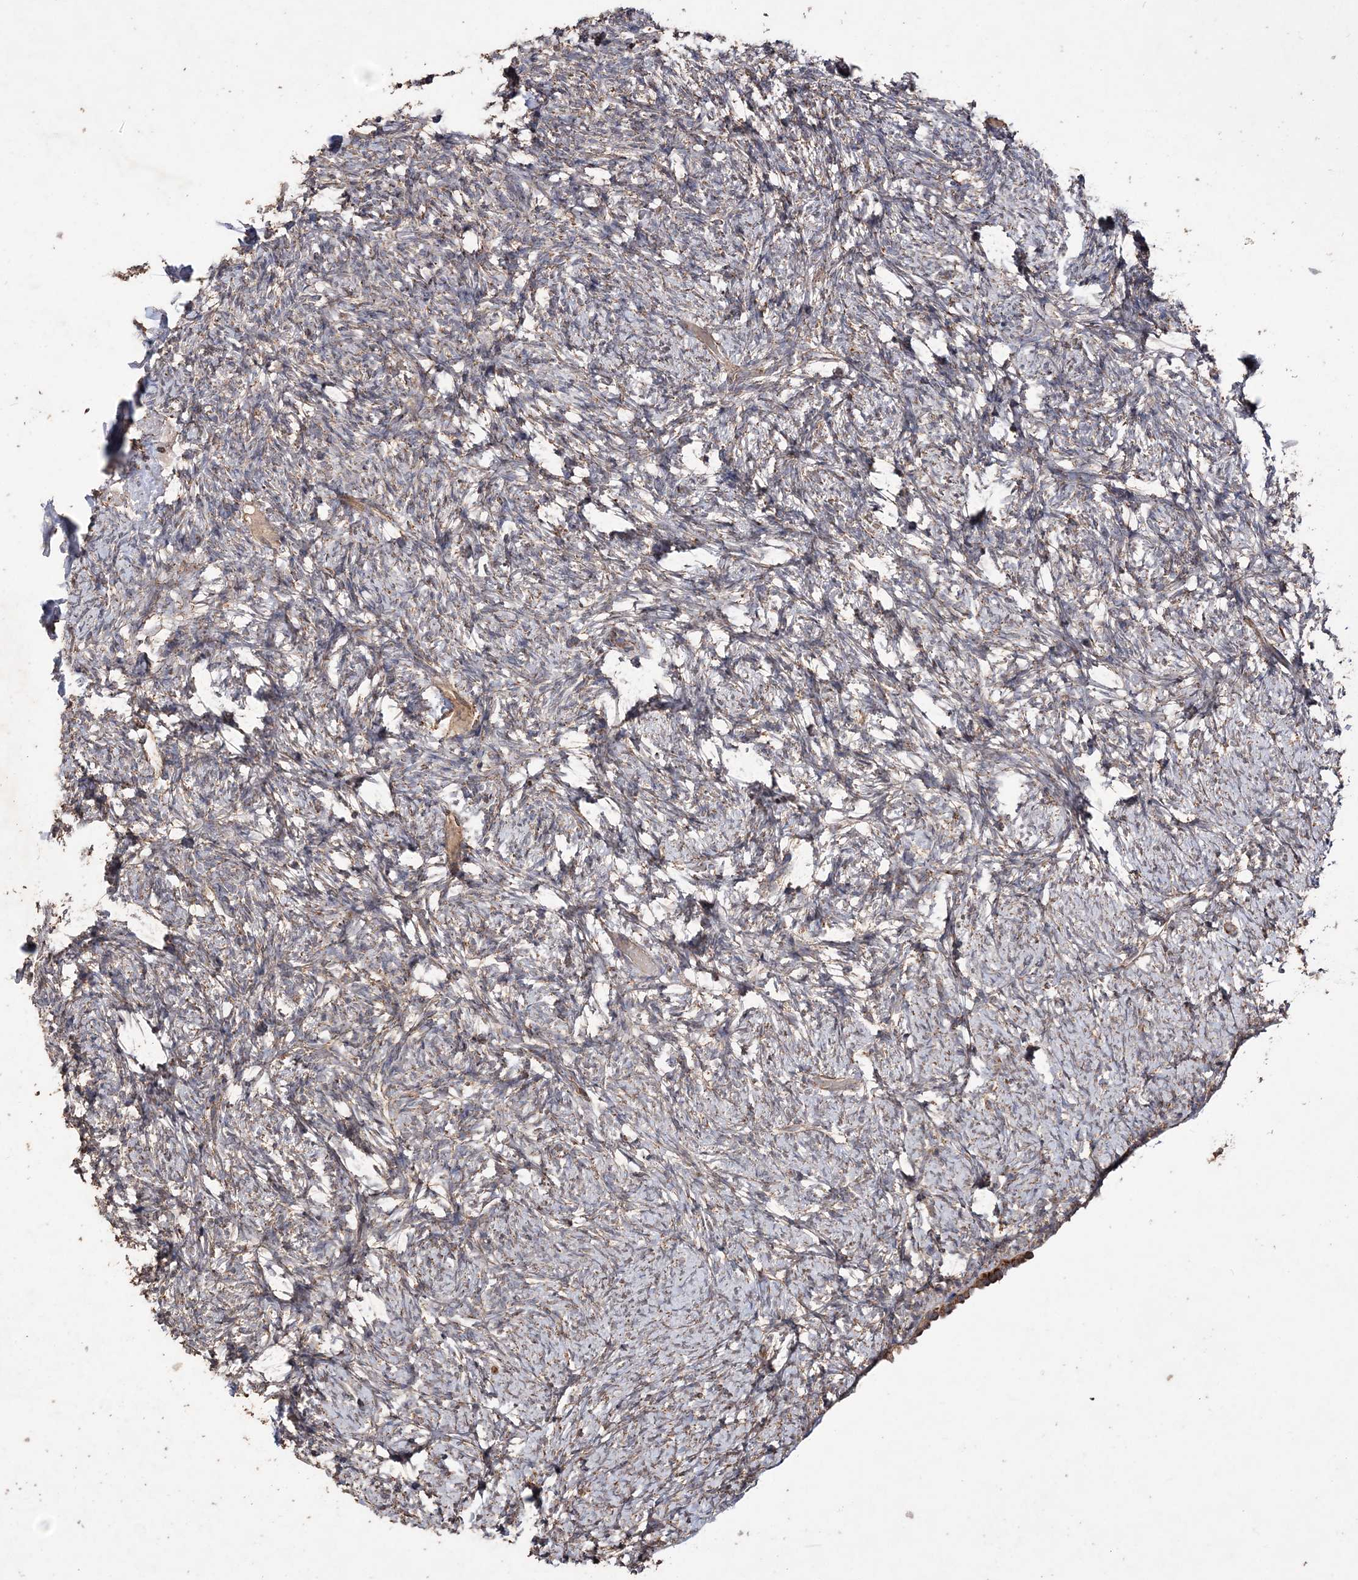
{"staining": {"intensity": "moderate", "quantity": "<25%", "location": "cytoplasmic/membranous"}, "tissue": "ovary", "cell_type": "Ovarian stroma cells", "image_type": "normal", "snomed": [{"axis": "morphology", "description": "Normal tissue, NOS"}, {"axis": "topography", "description": "Ovary"}], "caption": "Immunohistochemical staining of benign ovary exhibits <25% levels of moderate cytoplasmic/membranous protein staining in about <25% of ovarian stroma cells.", "gene": "POC5", "patient": {"sex": "female", "age": 60}}